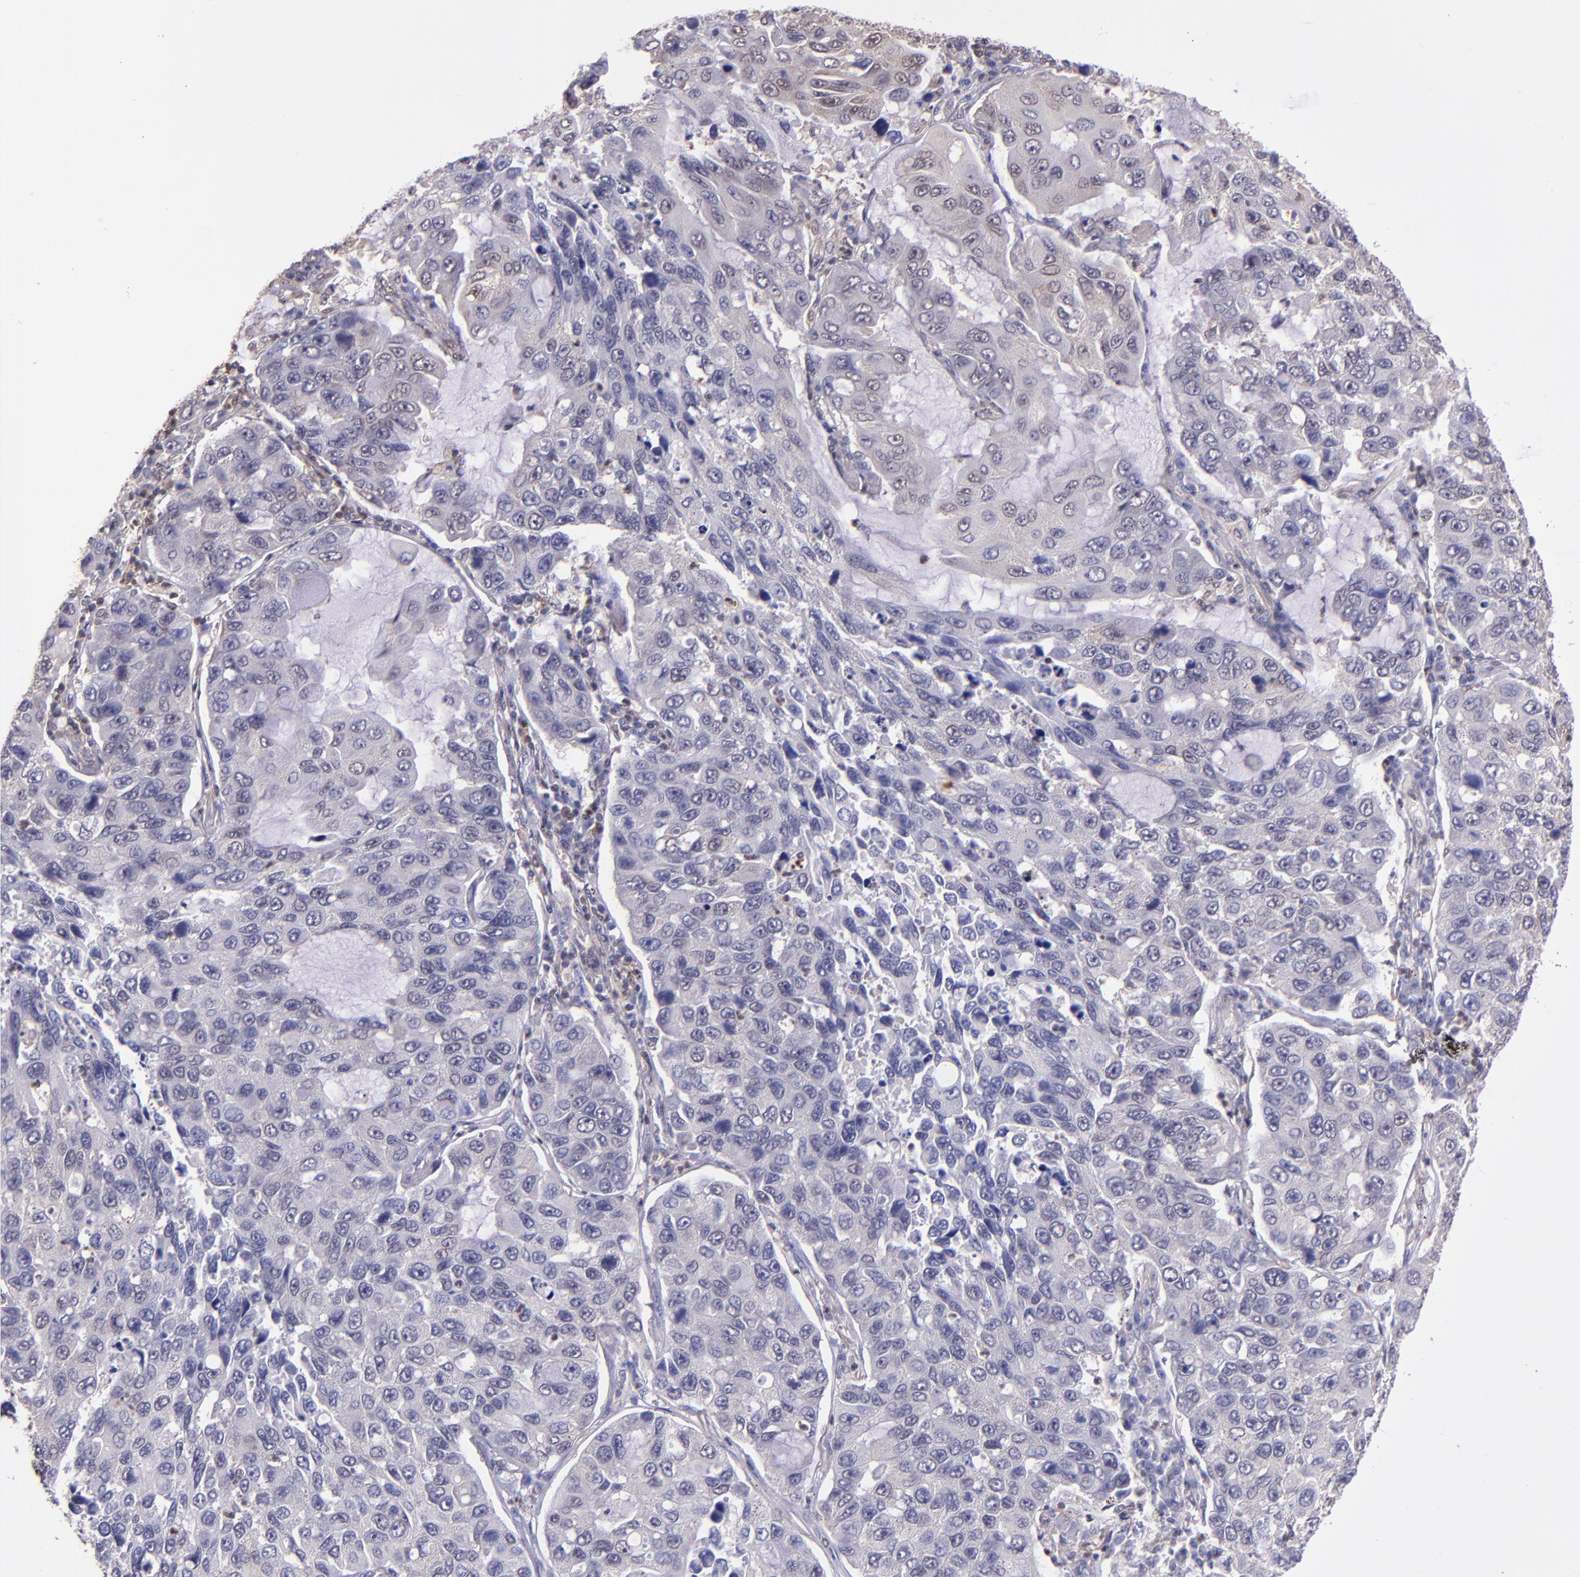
{"staining": {"intensity": "negative", "quantity": "none", "location": "none"}, "tissue": "lung cancer", "cell_type": "Tumor cells", "image_type": "cancer", "snomed": [{"axis": "morphology", "description": "Adenocarcinoma, NOS"}, {"axis": "topography", "description": "Lung"}], "caption": "Immunohistochemistry of lung cancer (adenocarcinoma) exhibits no expression in tumor cells.", "gene": "STAT6", "patient": {"sex": "male", "age": 64}}